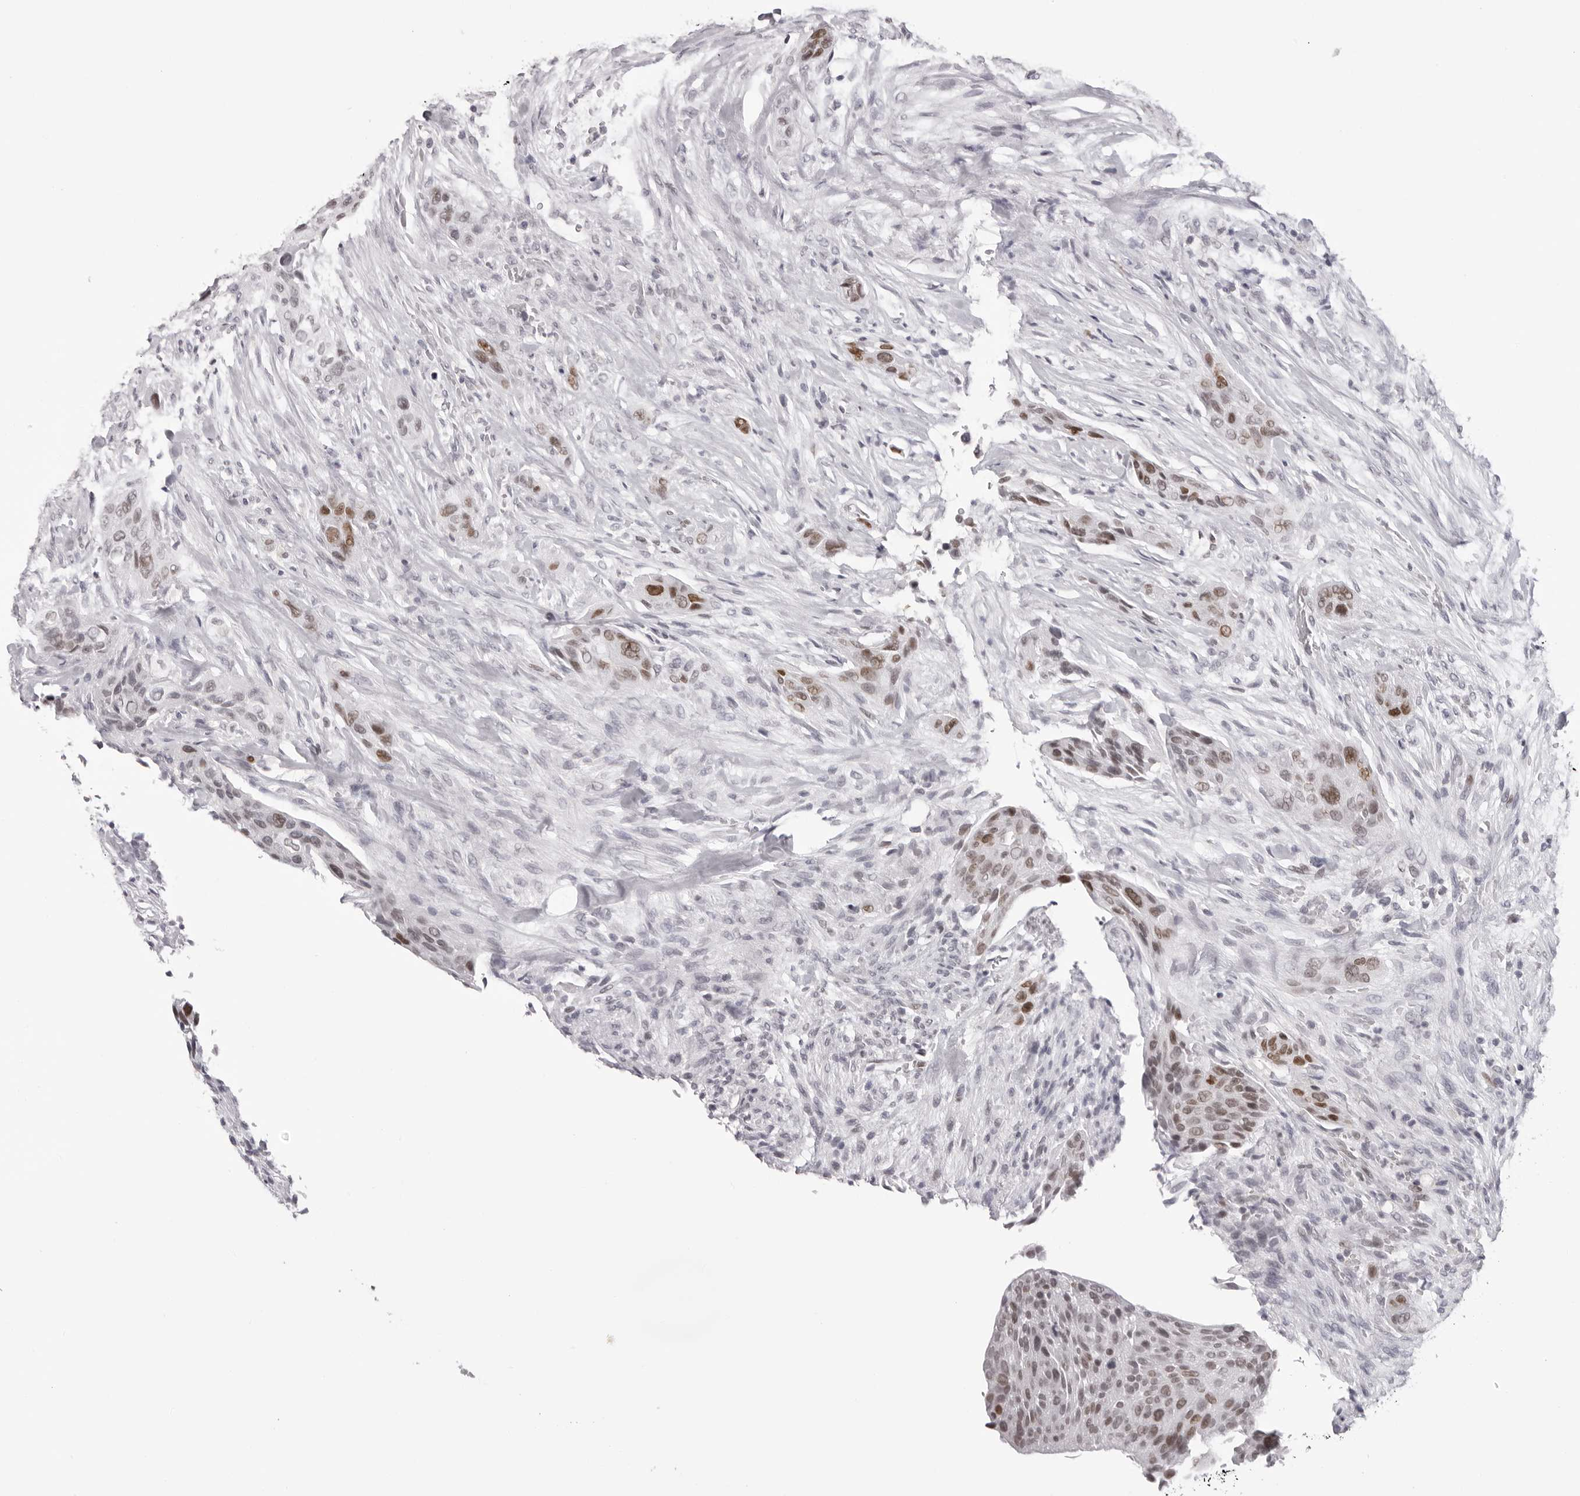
{"staining": {"intensity": "moderate", "quantity": "25%-75%", "location": "nuclear"}, "tissue": "urothelial cancer", "cell_type": "Tumor cells", "image_type": "cancer", "snomed": [{"axis": "morphology", "description": "Urothelial carcinoma, High grade"}, {"axis": "topography", "description": "Urinary bladder"}], "caption": "Protein analysis of urothelial carcinoma (high-grade) tissue reveals moderate nuclear positivity in about 25%-75% of tumor cells.", "gene": "MAFK", "patient": {"sex": "male", "age": 35}}